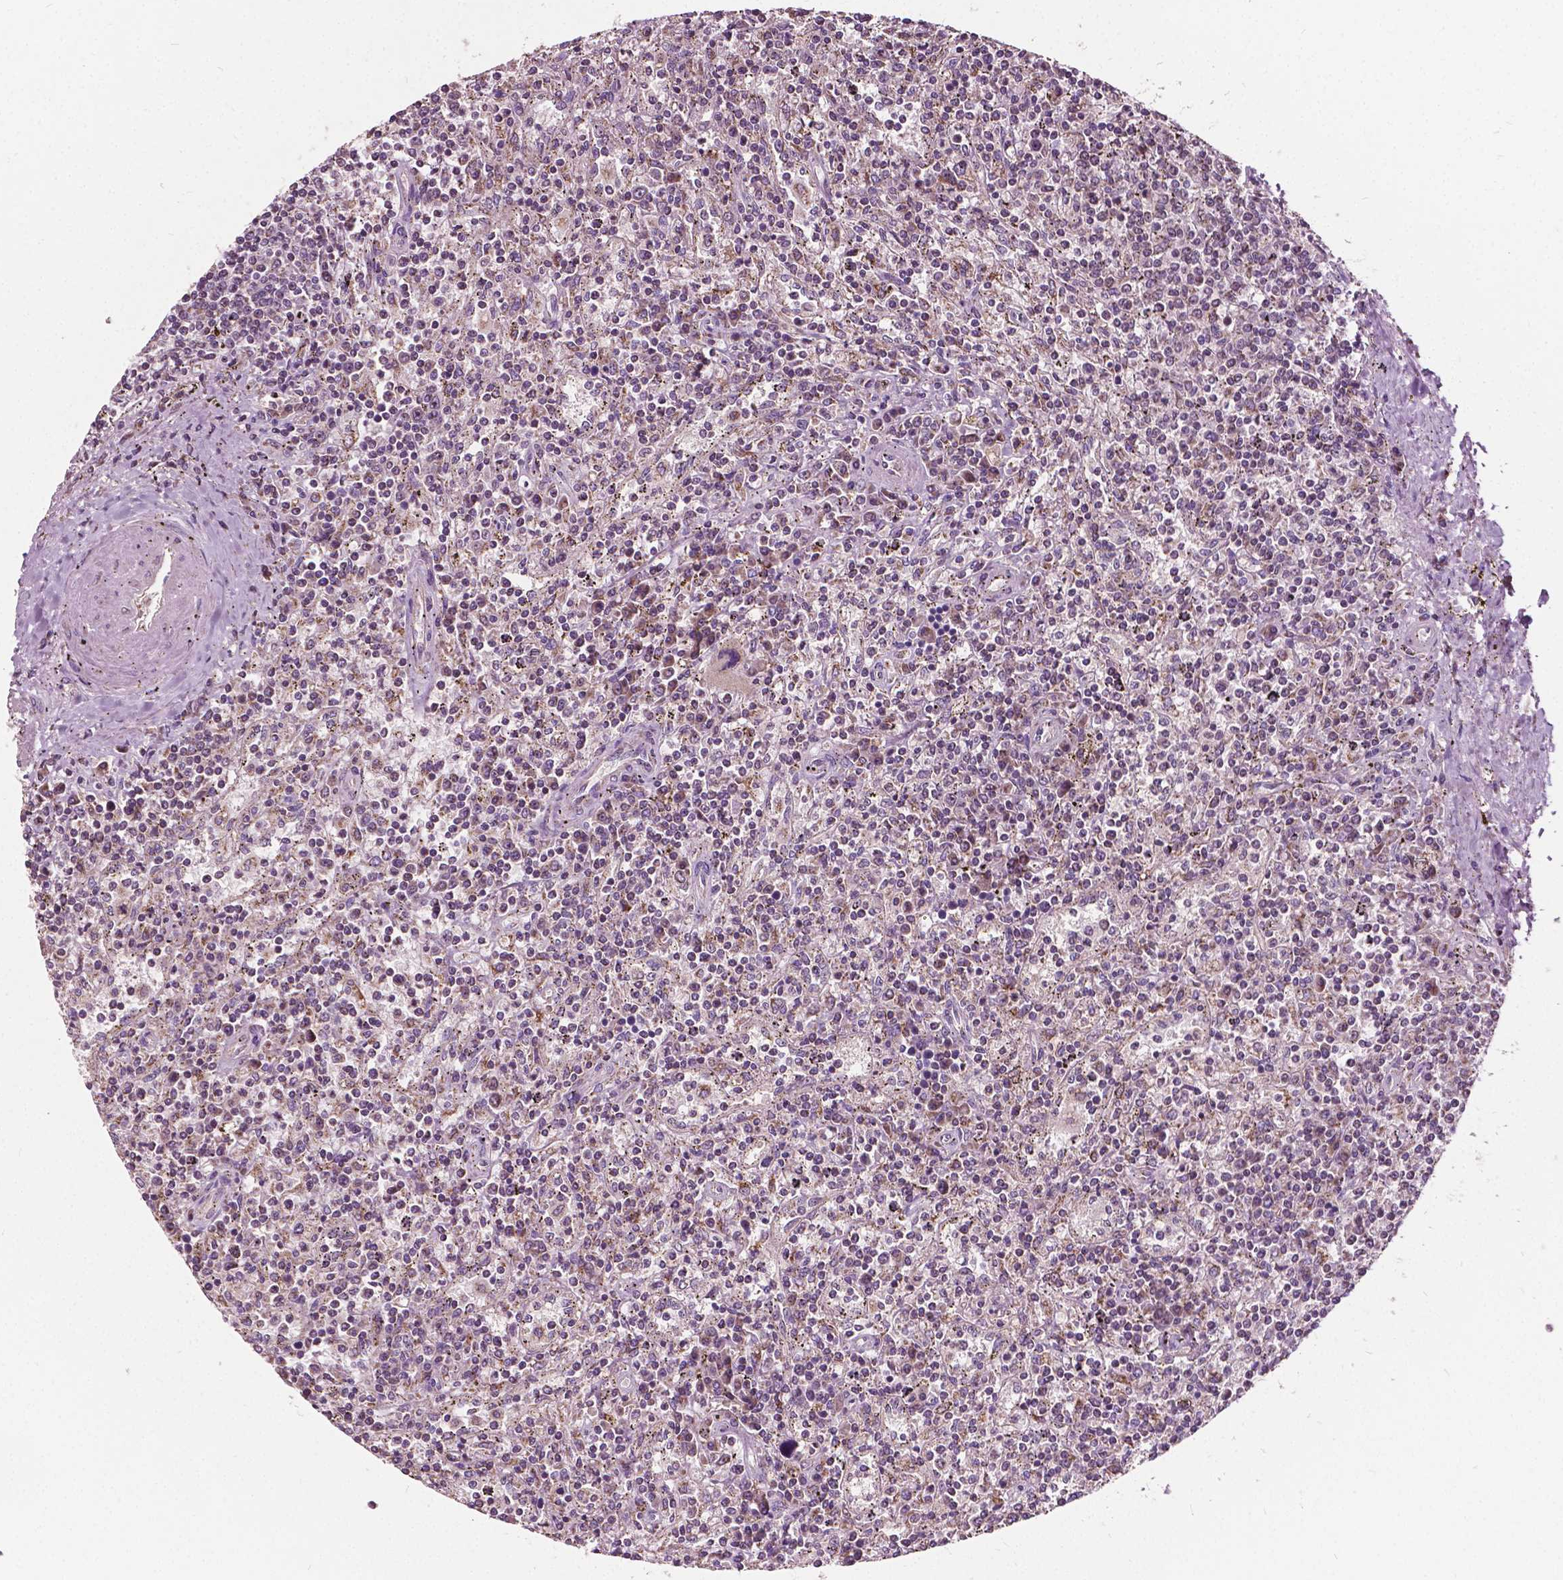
{"staining": {"intensity": "negative", "quantity": "none", "location": "none"}, "tissue": "lymphoma", "cell_type": "Tumor cells", "image_type": "cancer", "snomed": [{"axis": "morphology", "description": "Malignant lymphoma, non-Hodgkin's type, Low grade"}, {"axis": "topography", "description": "Spleen"}], "caption": "Tumor cells show no significant protein staining in lymphoma.", "gene": "ODF3L2", "patient": {"sex": "male", "age": 62}}